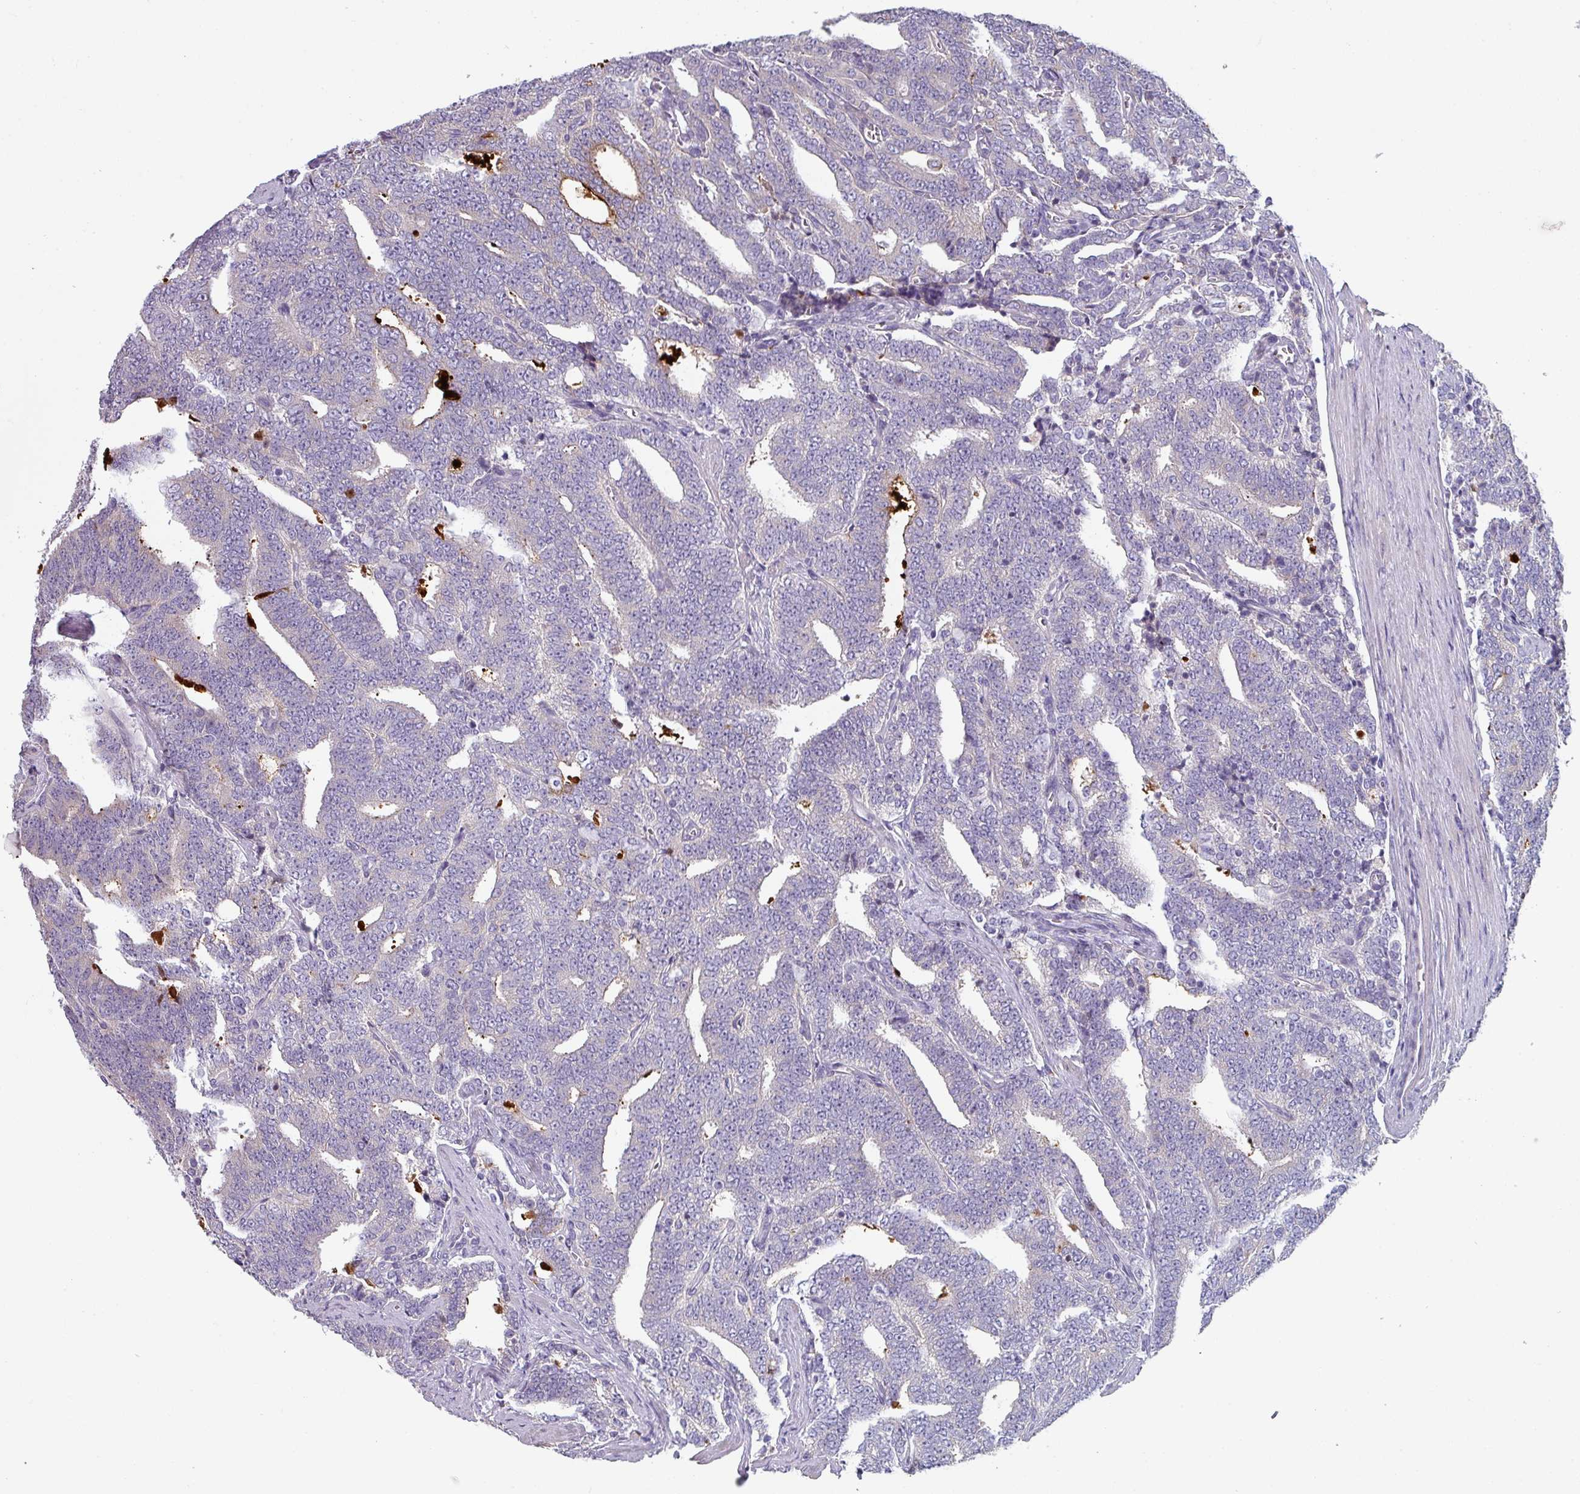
{"staining": {"intensity": "negative", "quantity": "none", "location": "none"}, "tissue": "prostate cancer", "cell_type": "Tumor cells", "image_type": "cancer", "snomed": [{"axis": "morphology", "description": "Adenocarcinoma, High grade"}, {"axis": "topography", "description": "Prostate and seminal vesicle, NOS"}], "caption": "Tumor cells are negative for brown protein staining in prostate high-grade adenocarcinoma. (Brightfield microscopy of DAB IHC at high magnification).", "gene": "TMEM132A", "patient": {"sex": "male", "age": 67}}